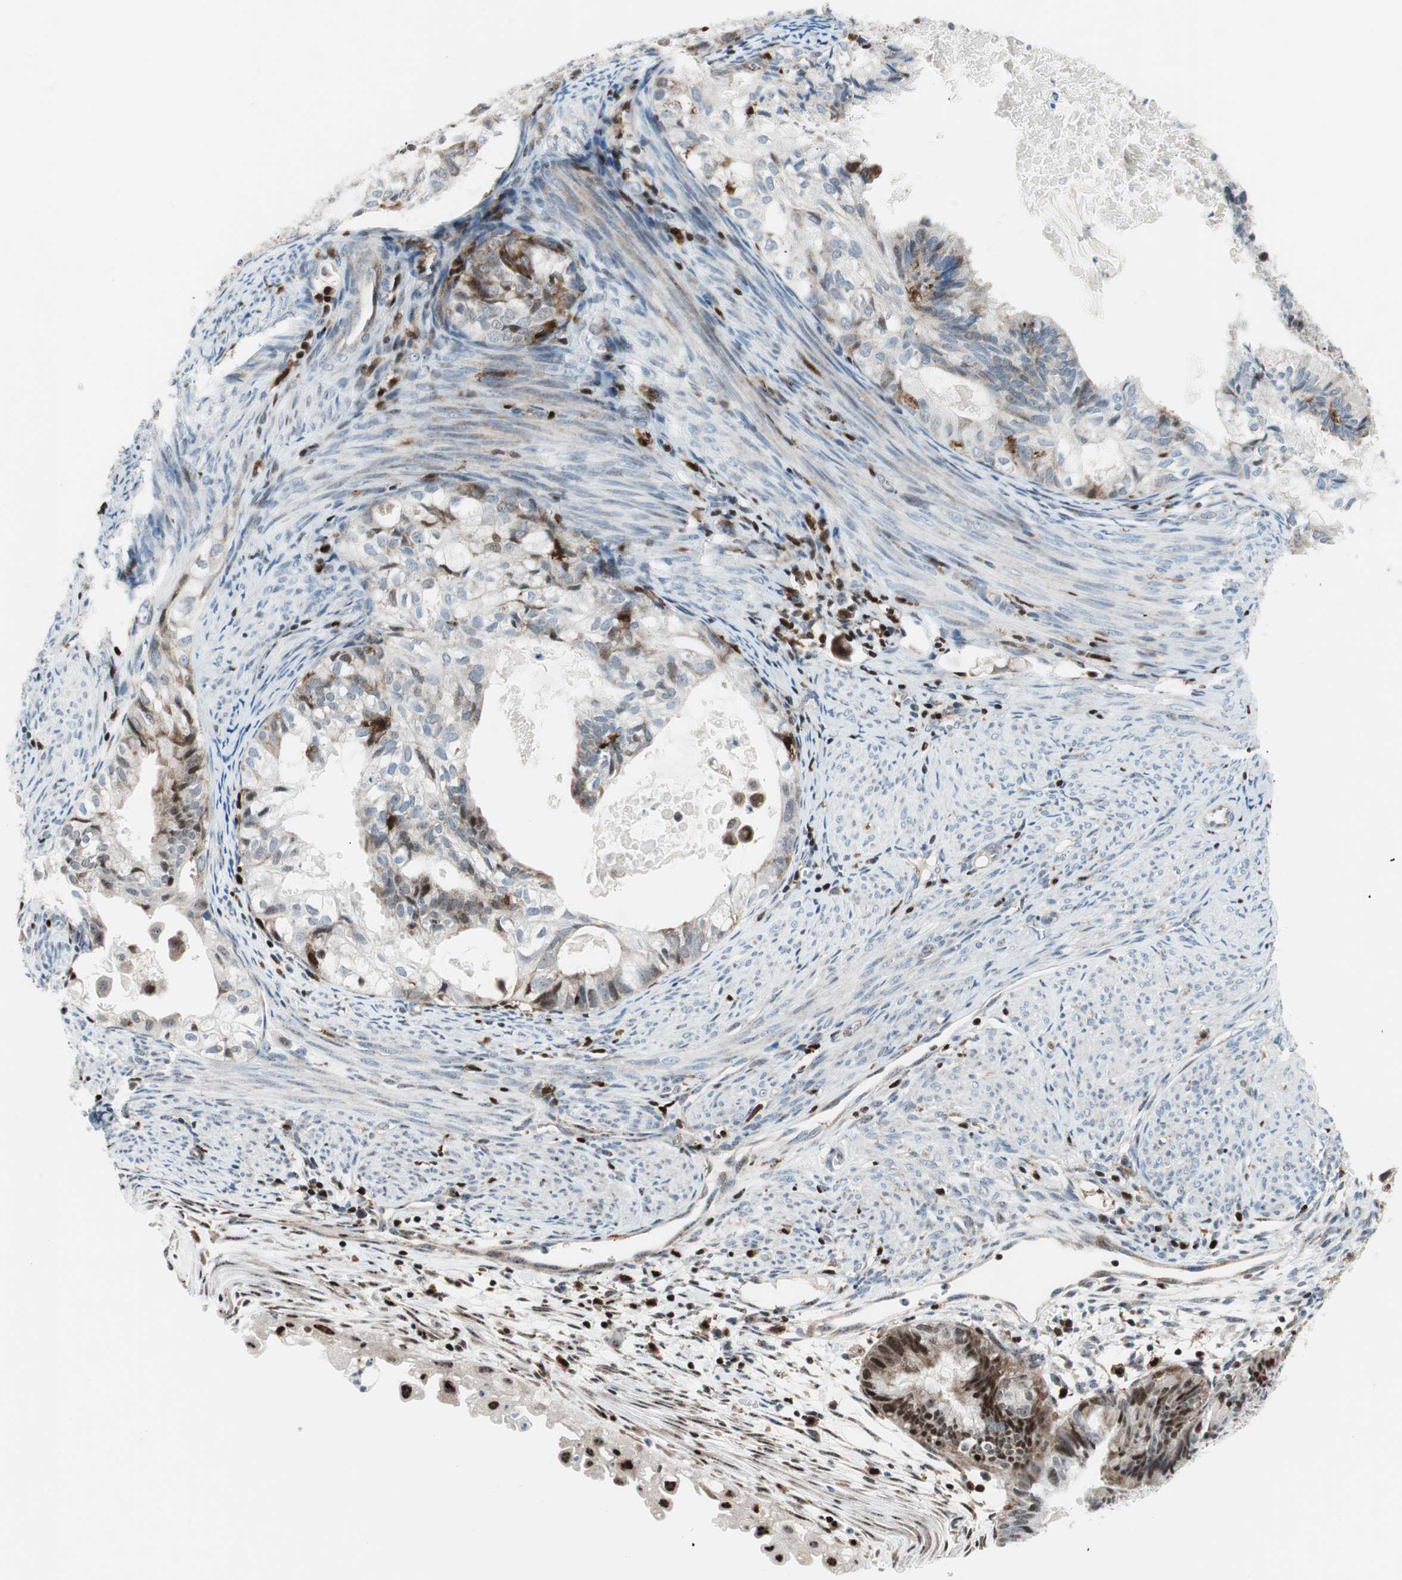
{"staining": {"intensity": "moderate", "quantity": "<25%", "location": "cytoplasmic/membranous,nuclear"}, "tissue": "cervical cancer", "cell_type": "Tumor cells", "image_type": "cancer", "snomed": [{"axis": "morphology", "description": "Normal tissue, NOS"}, {"axis": "morphology", "description": "Adenocarcinoma, NOS"}, {"axis": "topography", "description": "Cervix"}, {"axis": "topography", "description": "Endometrium"}], "caption": "IHC of adenocarcinoma (cervical) reveals low levels of moderate cytoplasmic/membranous and nuclear positivity in approximately <25% of tumor cells.", "gene": "RGS10", "patient": {"sex": "female", "age": 86}}